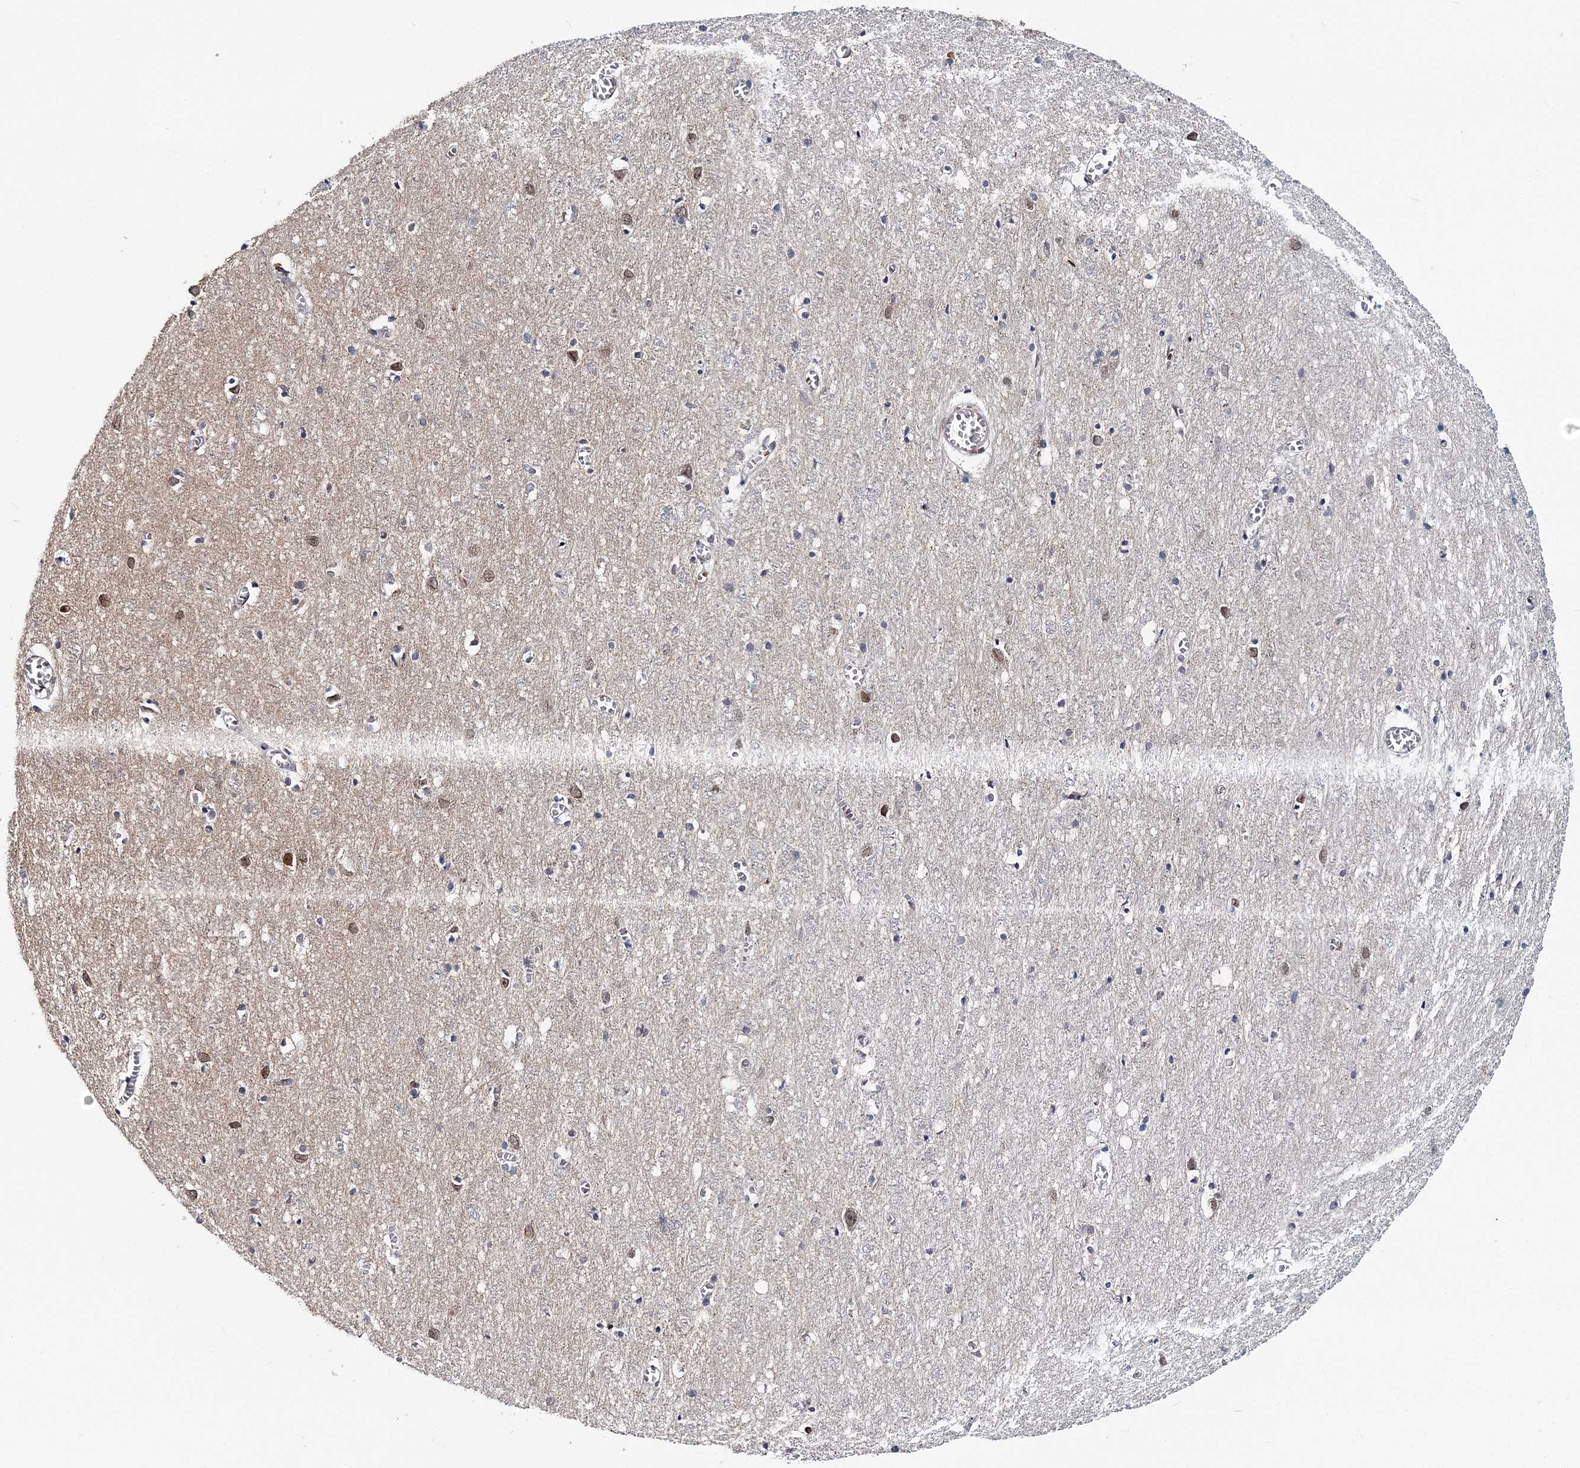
{"staining": {"intensity": "negative", "quantity": "none", "location": "none"}, "tissue": "cerebral cortex", "cell_type": "Endothelial cells", "image_type": "normal", "snomed": [{"axis": "morphology", "description": "Normal tissue, NOS"}, {"axis": "topography", "description": "Cerebral cortex"}], "caption": "High power microscopy histopathology image of an immunohistochemistry image of normal cerebral cortex, revealing no significant expression in endothelial cells.", "gene": "HYCC2", "patient": {"sex": "female", "age": 64}}